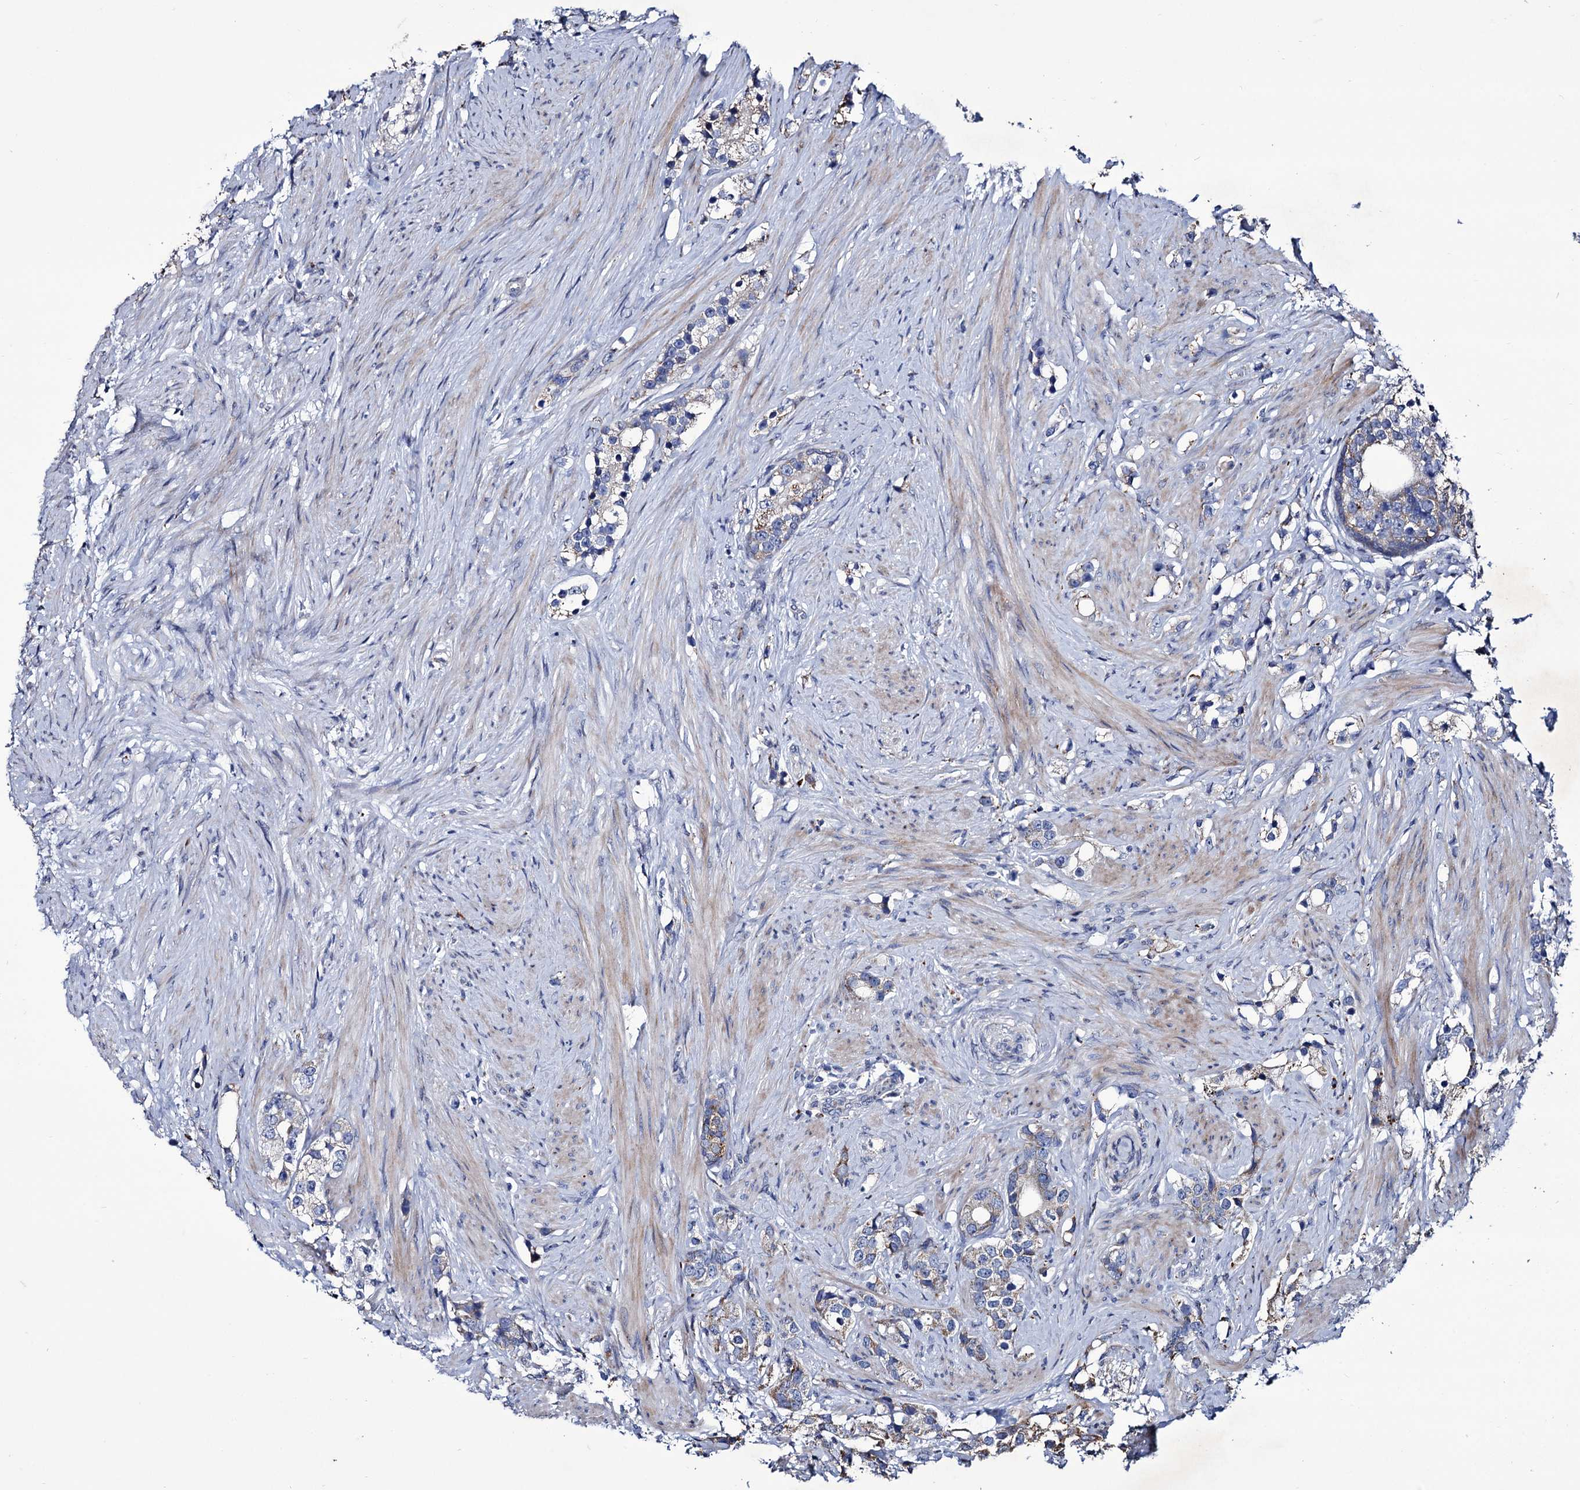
{"staining": {"intensity": "weak", "quantity": "<25%", "location": "cytoplasmic/membranous"}, "tissue": "prostate cancer", "cell_type": "Tumor cells", "image_type": "cancer", "snomed": [{"axis": "morphology", "description": "Adenocarcinoma, High grade"}, {"axis": "topography", "description": "Prostate"}], "caption": "Immunohistochemical staining of human prostate high-grade adenocarcinoma demonstrates no significant staining in tumor cells.", "gene": "TUBGCP5", "patient": {"sex": "male", "age": 63}}